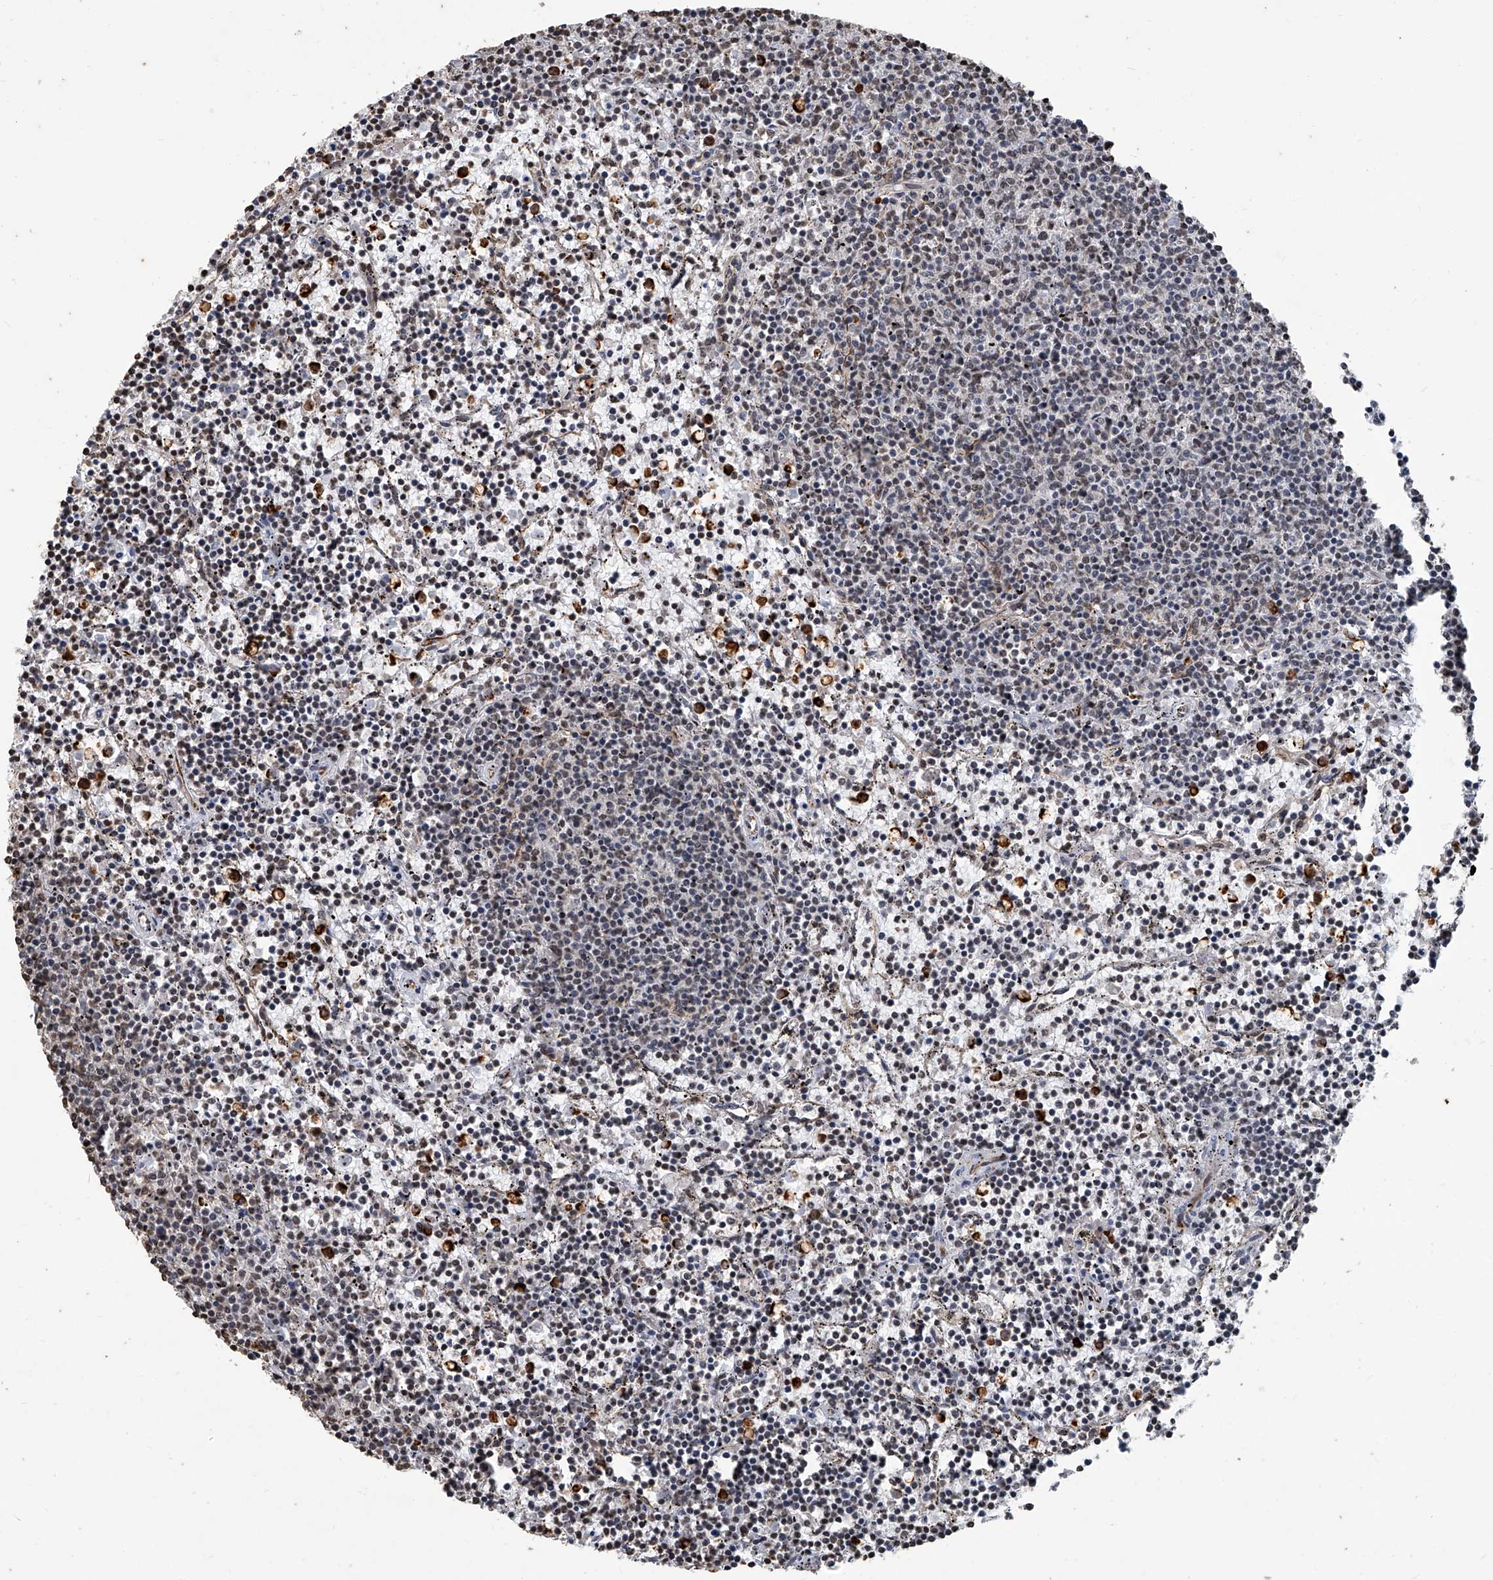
{"staining": {"intensity": "negative", "quantity": "none", "location": "none"}, "tissue": "lymphoma", "cell_type": "Tumor cells", "image_type": "cancer", "snomed": [{"axis": "morphology", "description": "Malignant lymphoma, non-Hodgkin's type, Low grade"}, {"axis": "topography", "description": "Spleen"}], "caption": "IHC histopathology image of lymphoma stained for a protein (brown), which shows no expression in tumor cells.", "gene": "GPR132", "patient": {"sex": "female", "age": 50}}